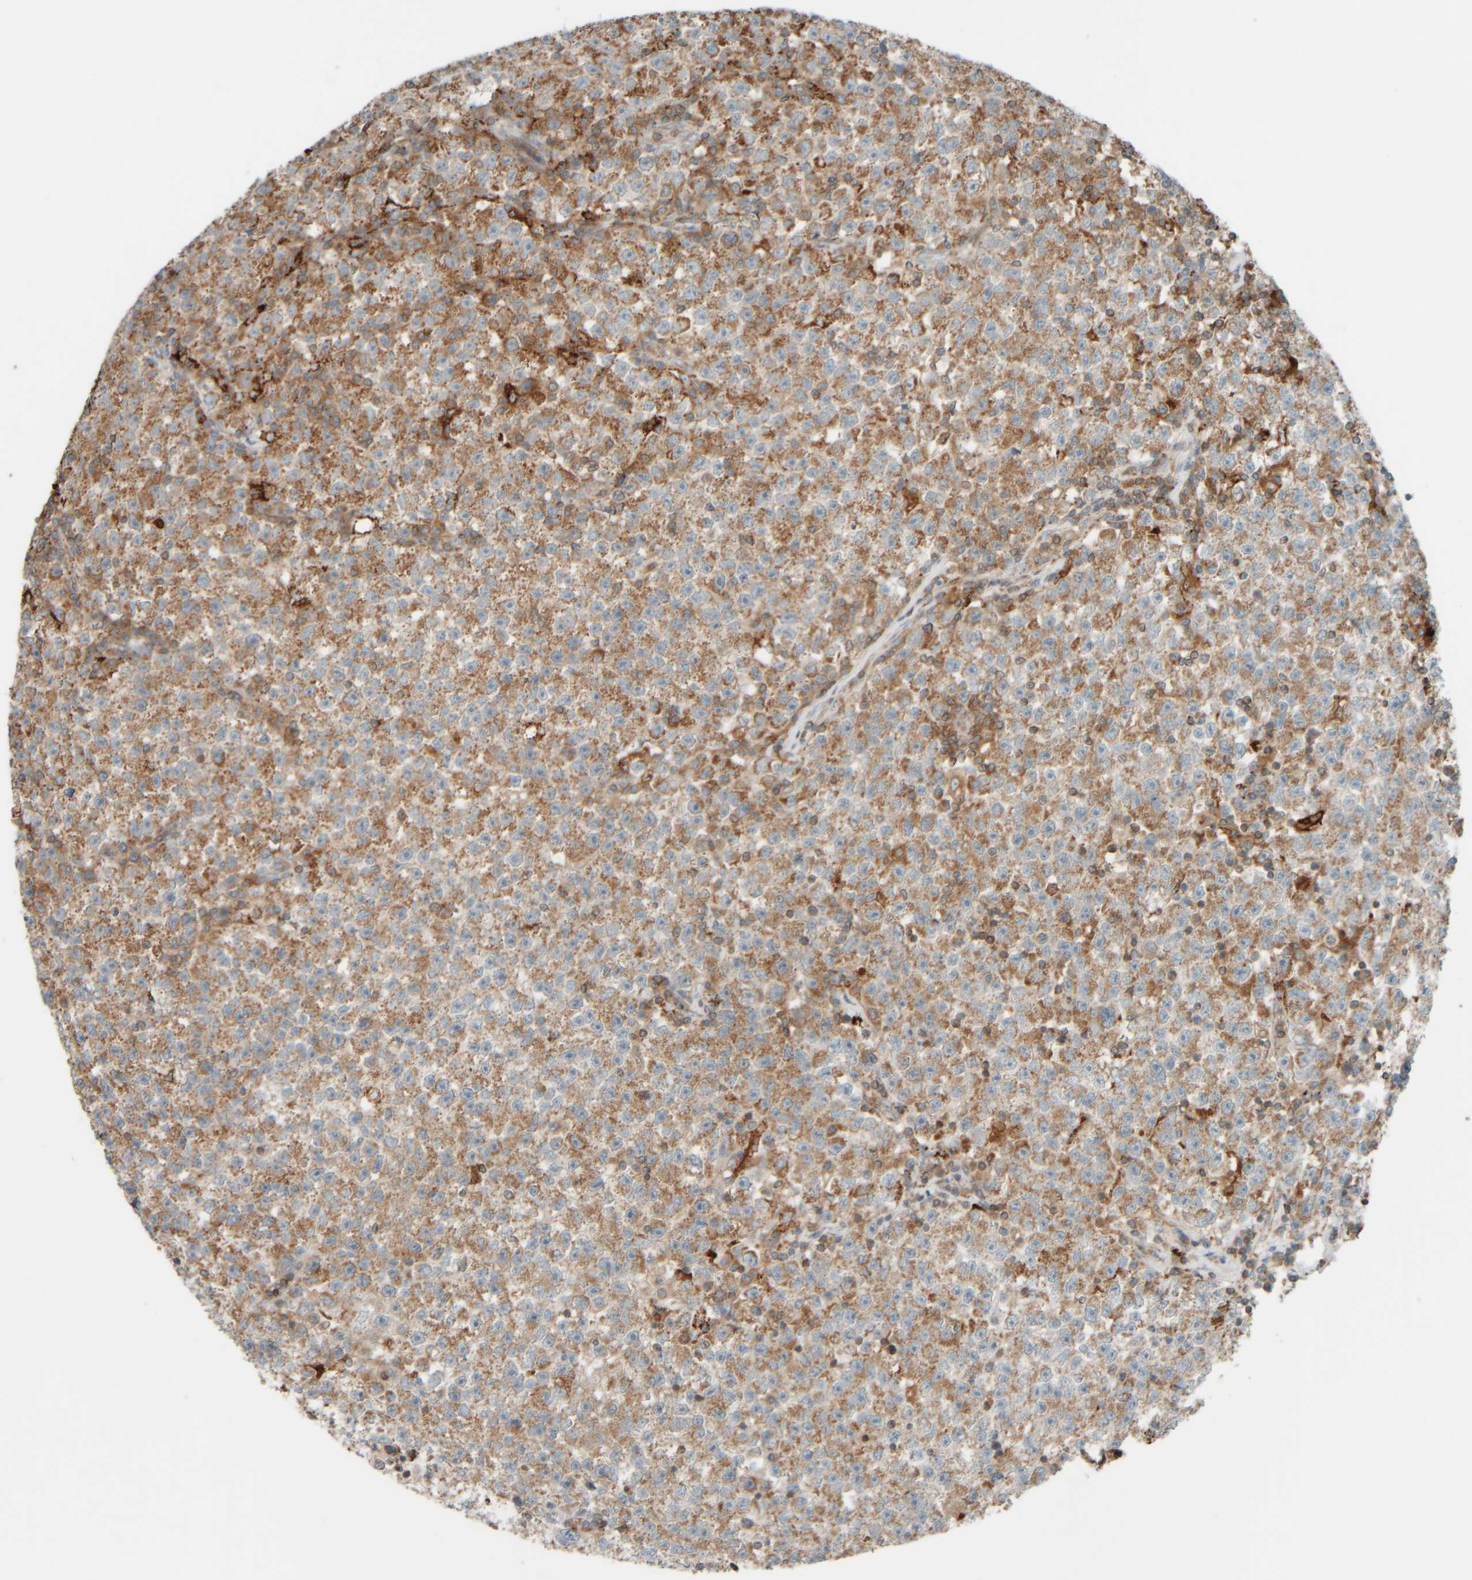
{"staining": {"intensity": "moderate", "quantity": ">75%", "location": "cytoplasmic/membranous"}, "tissue": "testis cancer", "cell_type": "Tumor cells", "image_type": "cancer", "snomed": [{"axis": "morphology", "description": "Seminoma, NOS"}, {"axis": "topography", "description": "Testis"}], "caption": "This micrograph exhibits immunohistochemistry staining of testis seminoma, with medium moderate cytoplasmic/membranous expression in approximately >75% of tumor cells.", "gene": "SPAG5", "patient": {"sex": "male", "age": 22}}